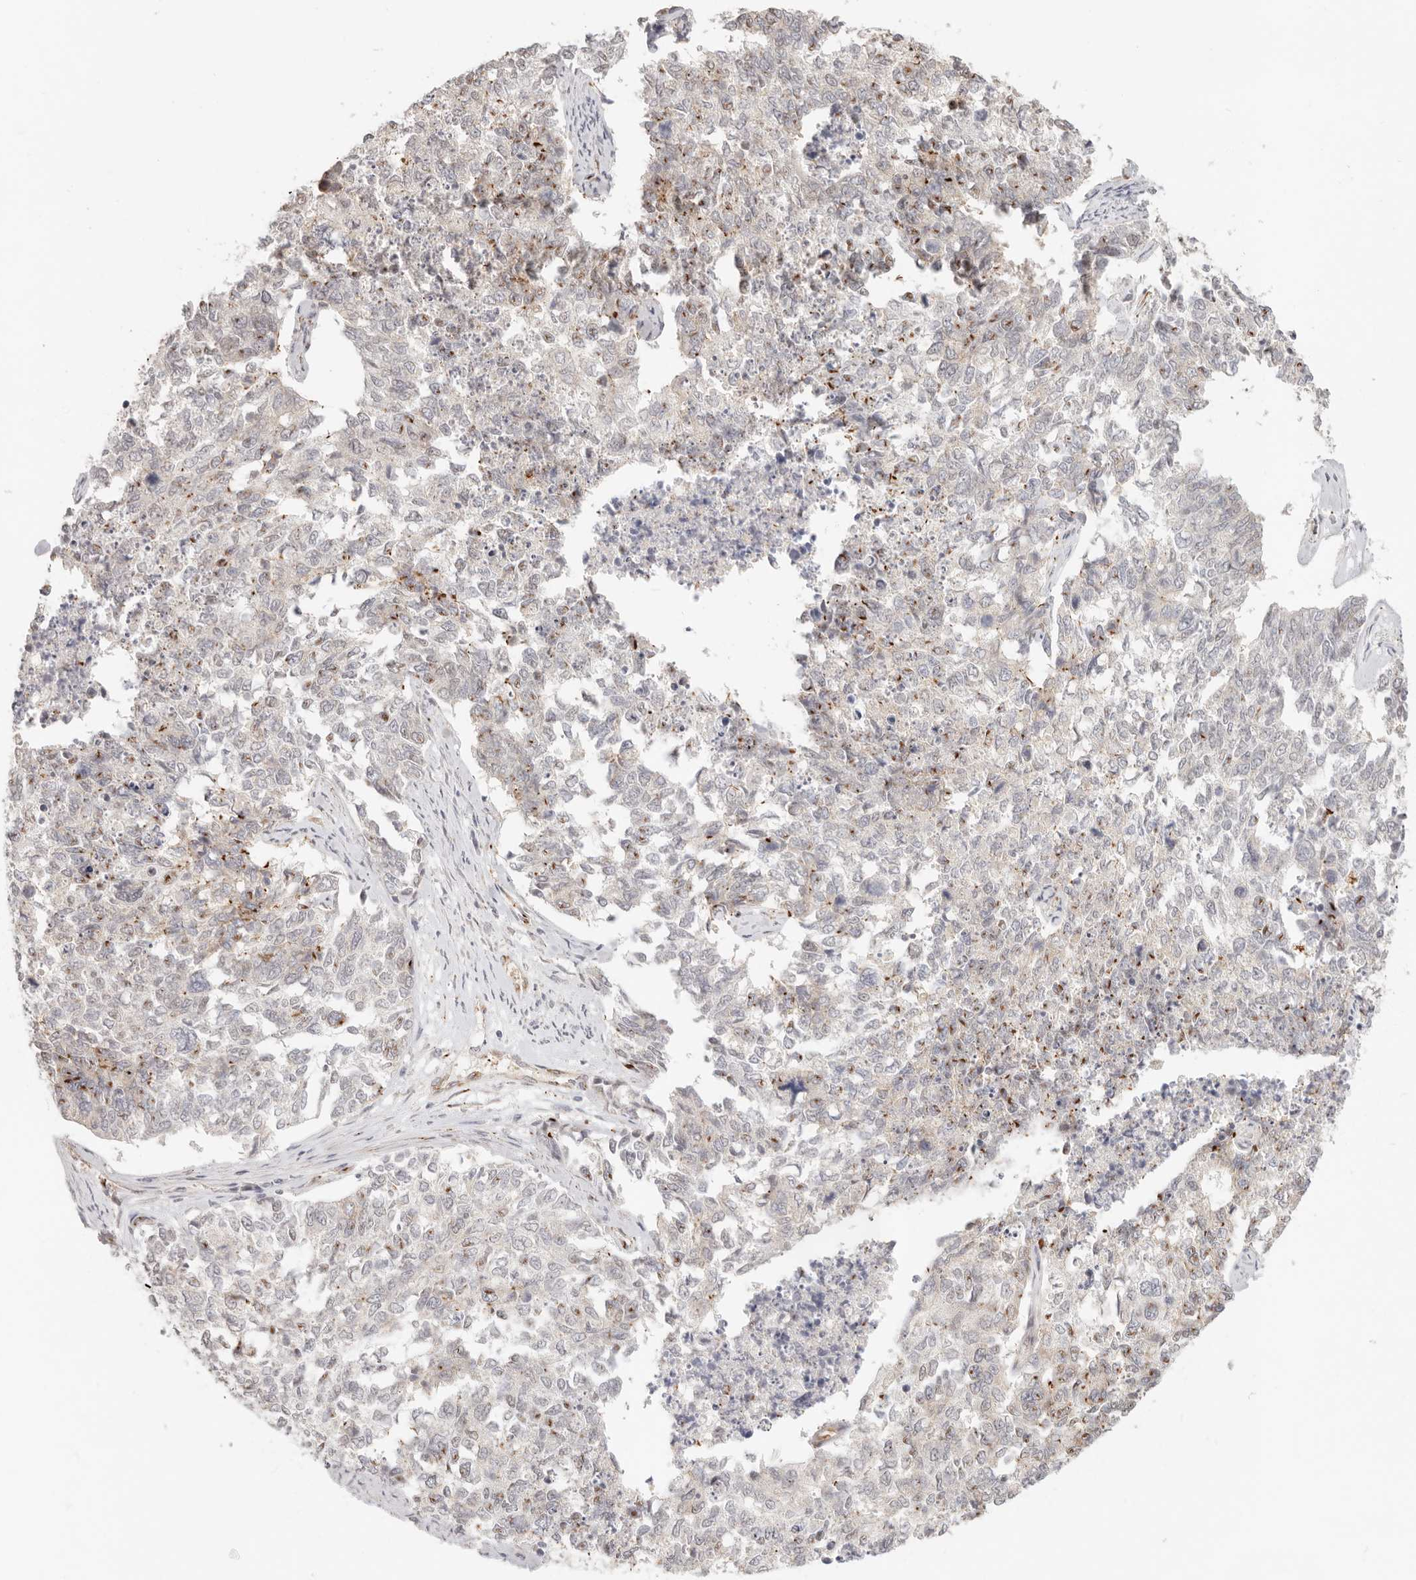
{"staining": {"intensity": "moderate", "quantity": "<25%", "location": "cytoplasmic/membranous,nuclear"}, "tissue": "cervical cancer", "cell_type": "Tumor cells", "image_type": "cancer", "snomed": [{"axis": "morphology", "description": "Squamous cell carcinoma, NOS"}, {"axis": "topography", "description": "Cervix"}], "caption": "Approximately <25% of tumor cells in human cervical cancer (squamous cell carcinoma) exhibit moderate cytoplasmic/membranous and nuclear protein staining as visualized by brown immunohistochemical staining.", "gene": "SASS6", "patient": {"sex": "female", "age": 63}}